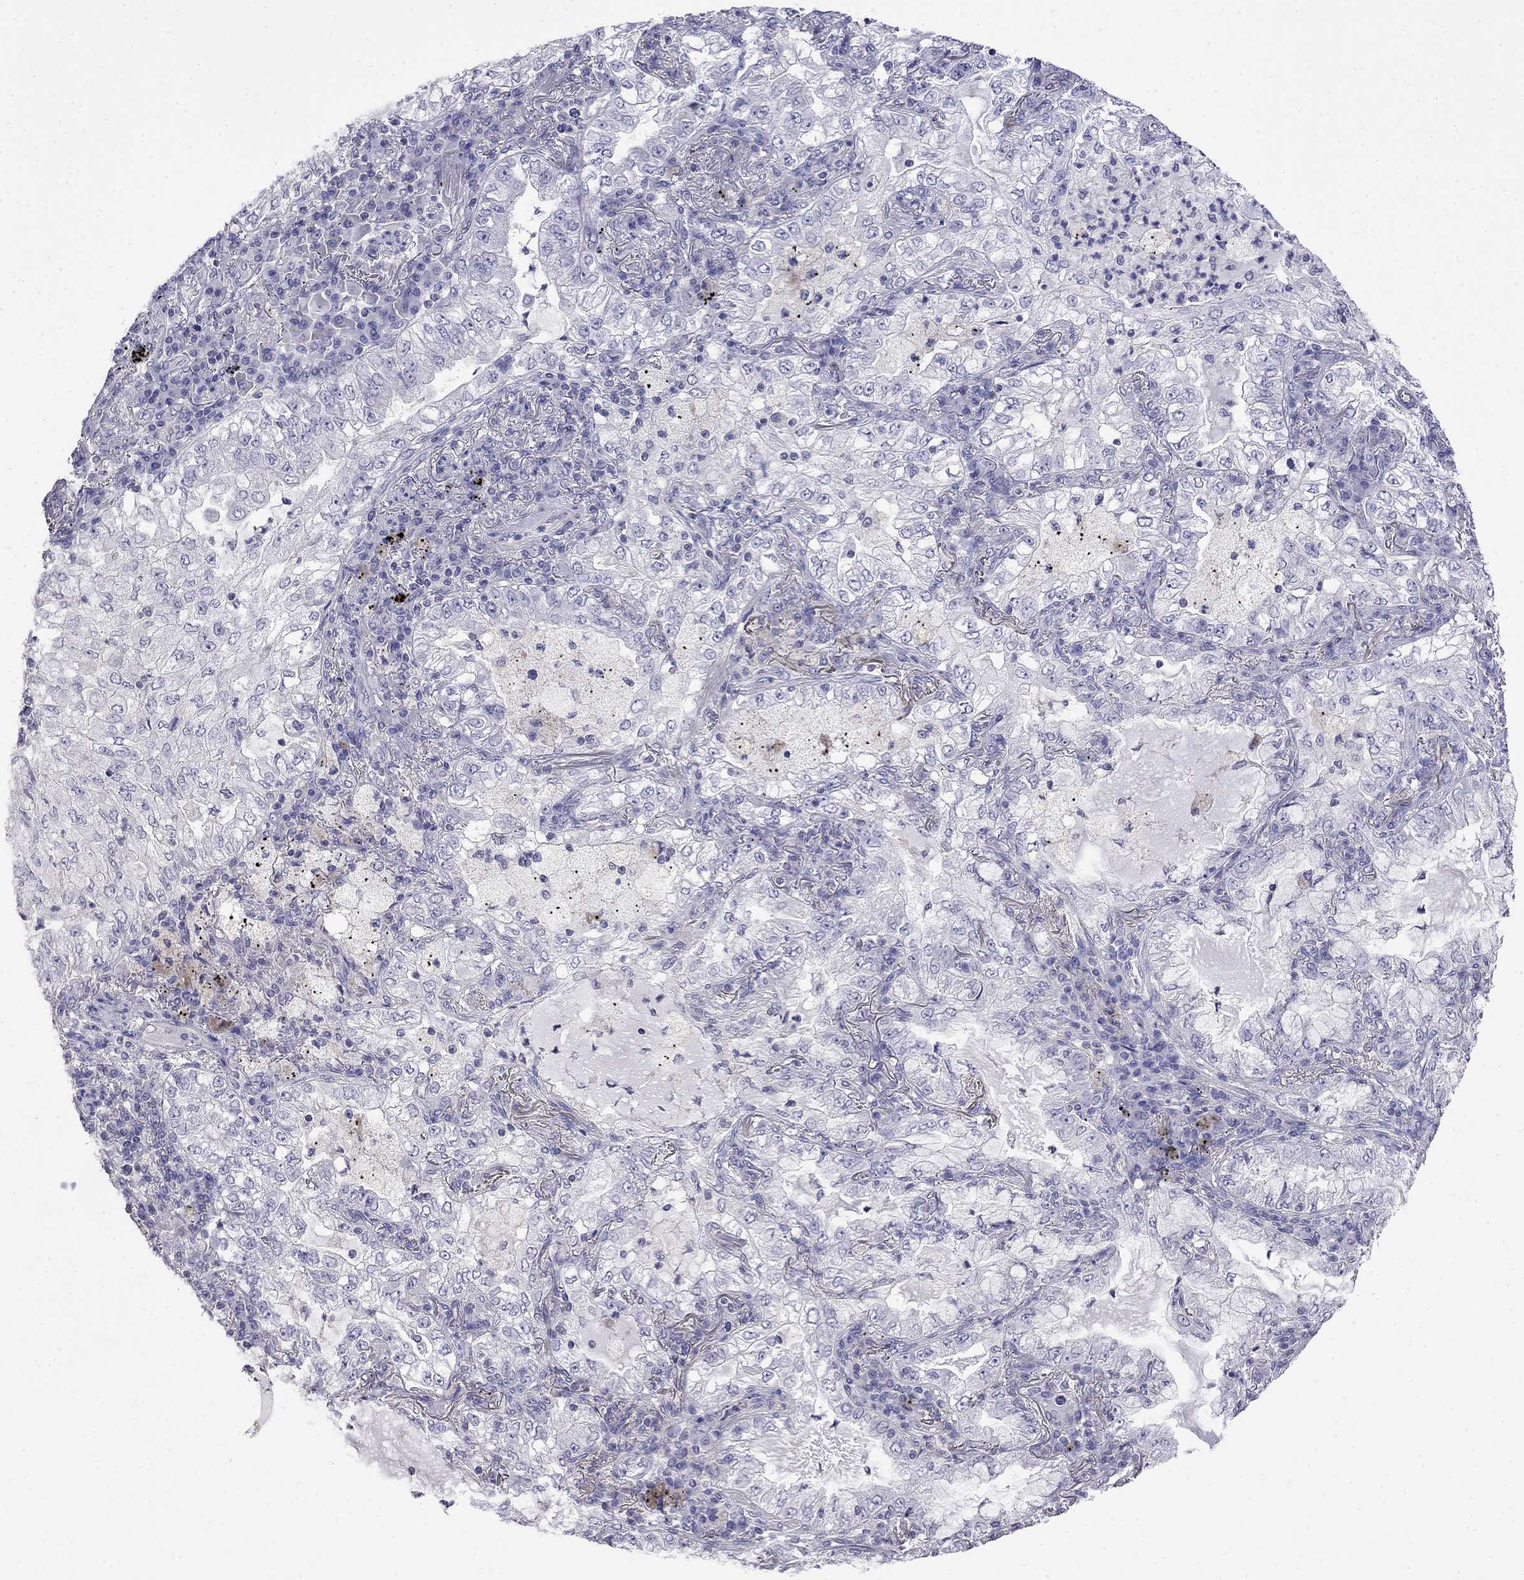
{"staining": {"intensity": "negative", "quantity": "none", "location": "none"}, "tissue": "lung cancer", "cell_type": "Tumor cells", "image_type": "cancer", "snomed": [{"axis": "morphology", "description": "Adenocarcinoma, NOS"}, {"axis": "topography", "description": "Lung"}], "caption": "IHC histopathology image of human lung cancer stained for a protein (brown), which reveals no staining in tumor cells.", "gene": "GUCA1B", "patient": {"sex": "female", "age": 73}}